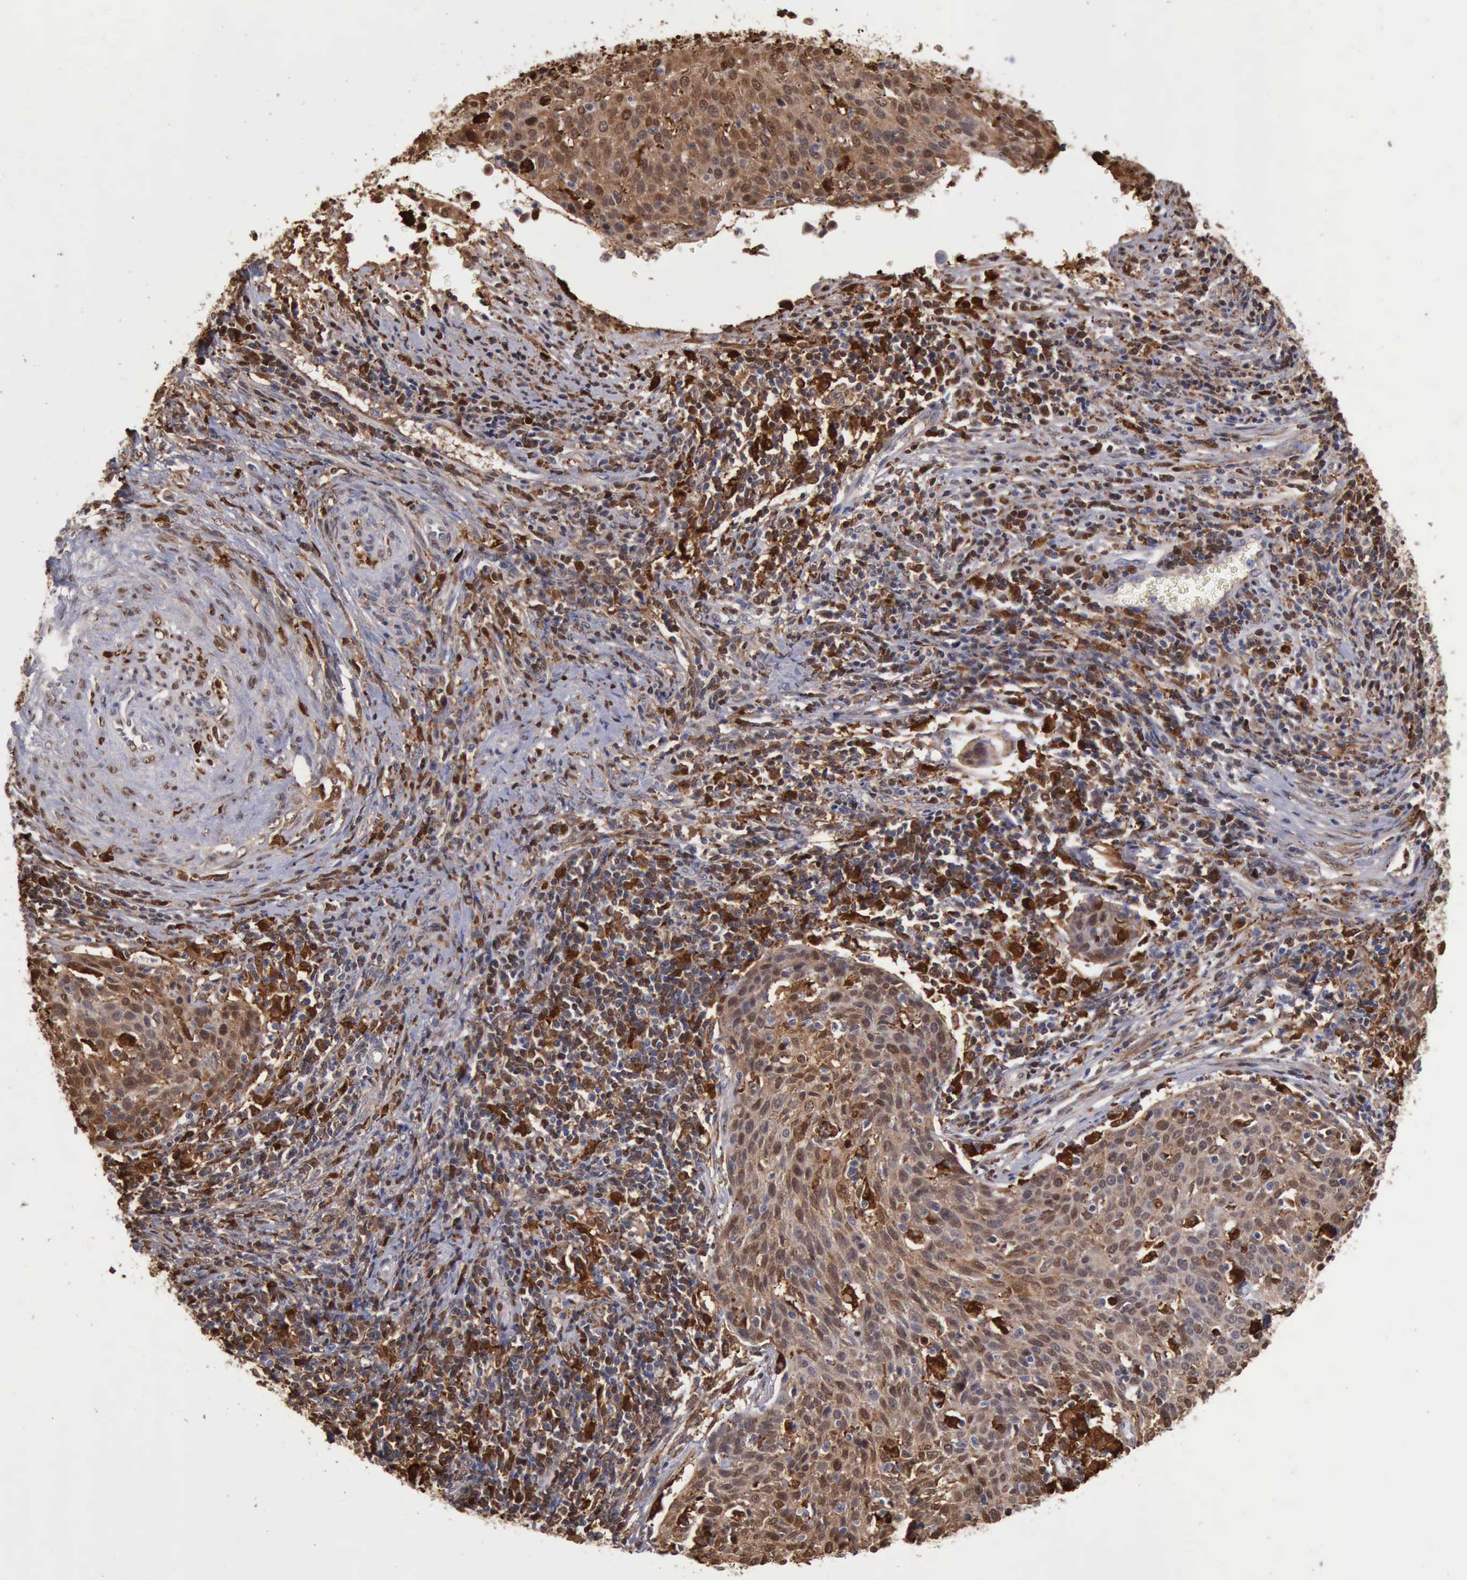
{"staining": {"intensity": "moderate", "quantity": ">75%", "location": "cytoplasmic/membranous,nuclear"}, "tissue": "cervical cancer", "cell_type": "Tumor cells", "image_type": "cancer", "snomed": [{"axis": "morphology", "description": "Squamous cell carcinoma, NOS"}, {"axis": "topography", "description": "Cervix"}], "caption": "Immunohistochemistry of cervical squamous cell carcinoma displays medium levels of moderate cytoplasmic/membranous and nuclear staining in approximately >75% of tumor cells.", "gene": "STAT1", "patient": {"sex": "female", "age": 38}}